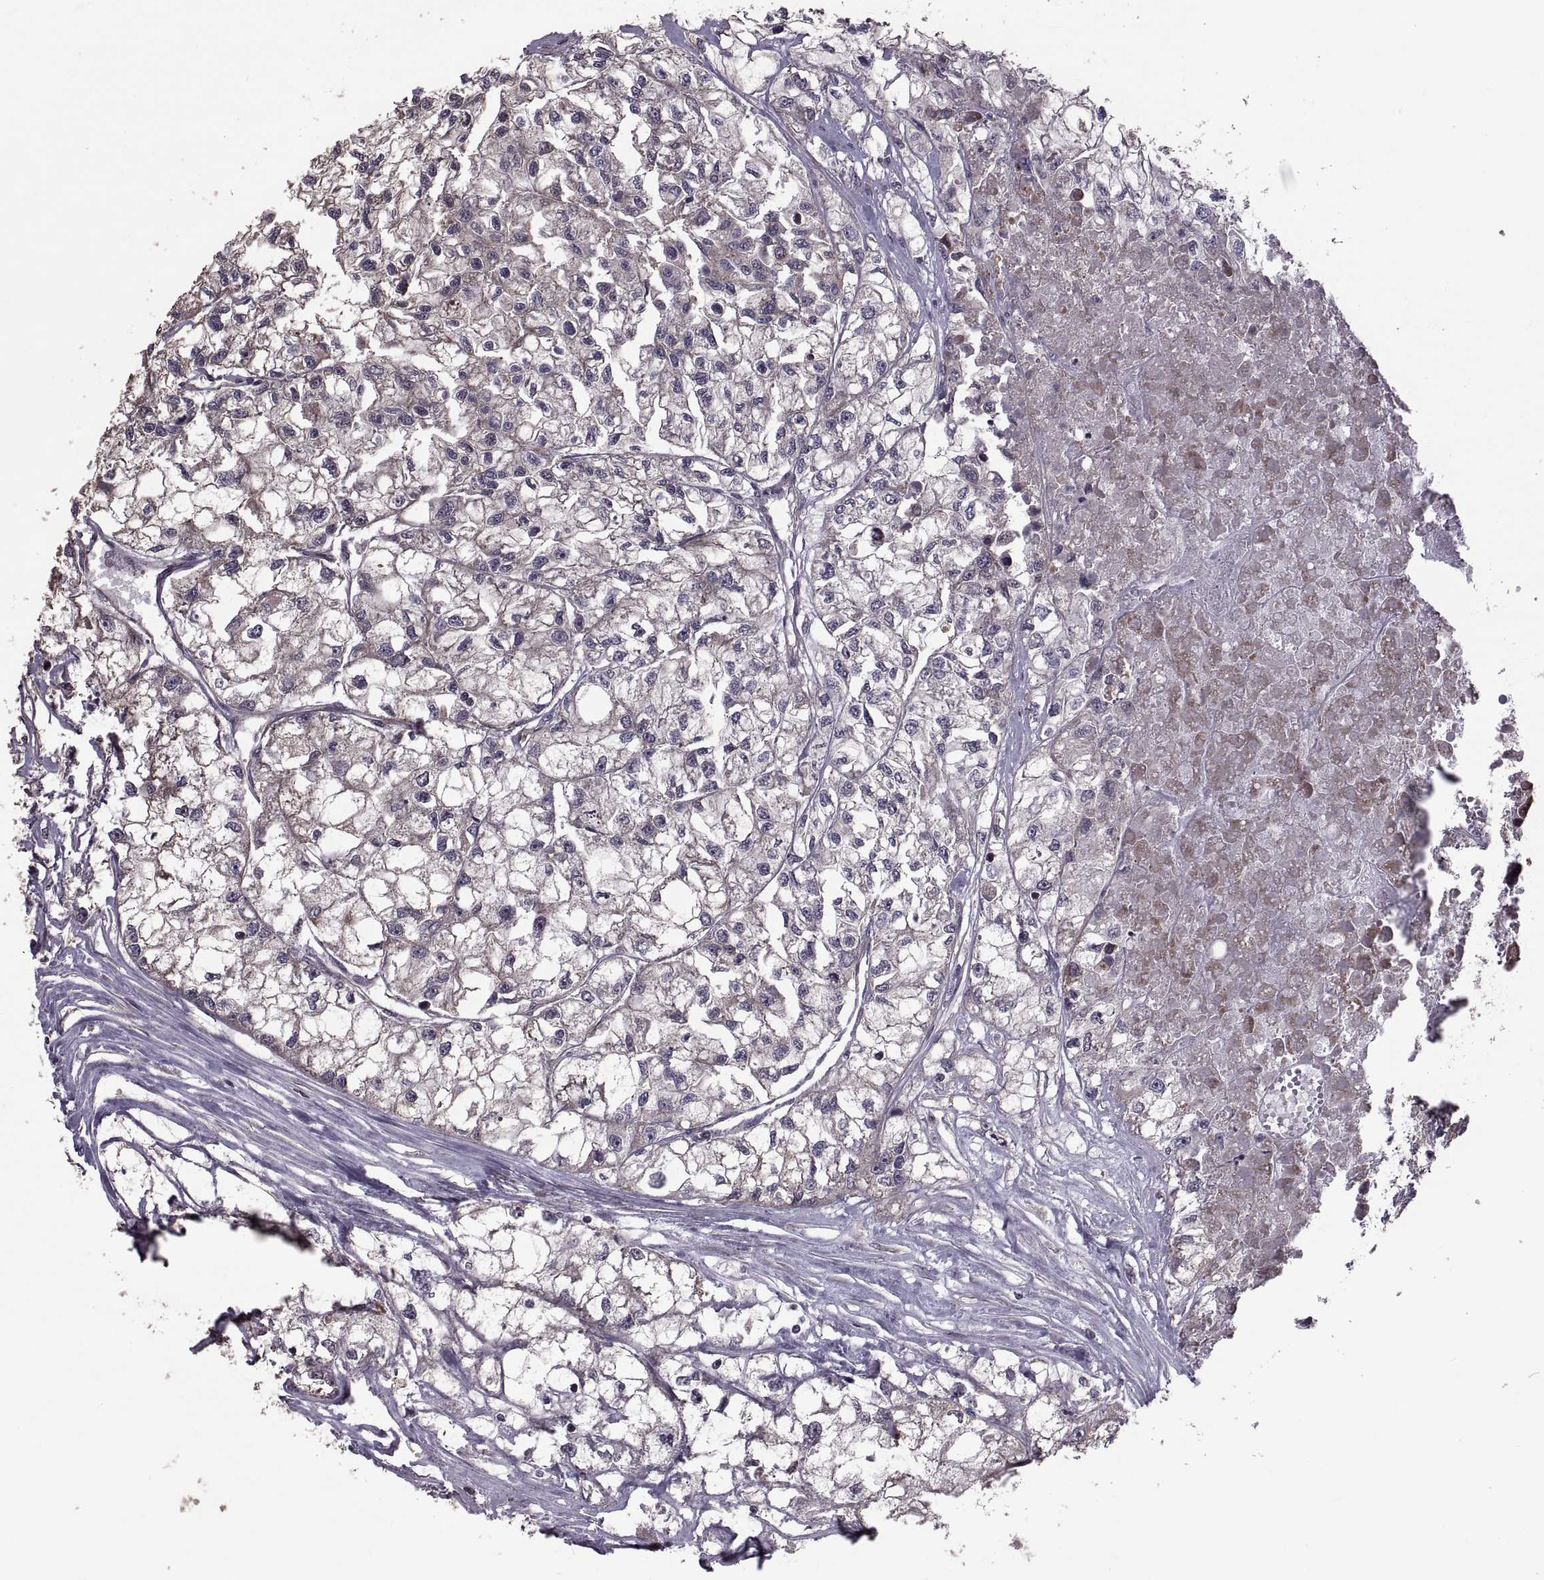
{"staining": {"intensity": "negative", "quantity": "none", "location": "none"}, "tissue": "renal cancer", "cell_type": "Tumor cells", "image_type": "cancer", "snomed": [{"axis": "morphology", "description": "Adenocarcinoma, NOS"}, {"axis": "topography", "description": "Kidney"}], "caption": "Immunohistochemistry image of human renal cancer (adenocarcinoma) stained for a protein (brown), which displays no staining in tumor cells. The staining is performed using DAB brown chromogen with nuclei counter-stained in using hematoxylin.", "gene": "PMM2", "patient": {"sex": "male", "age": 56}}